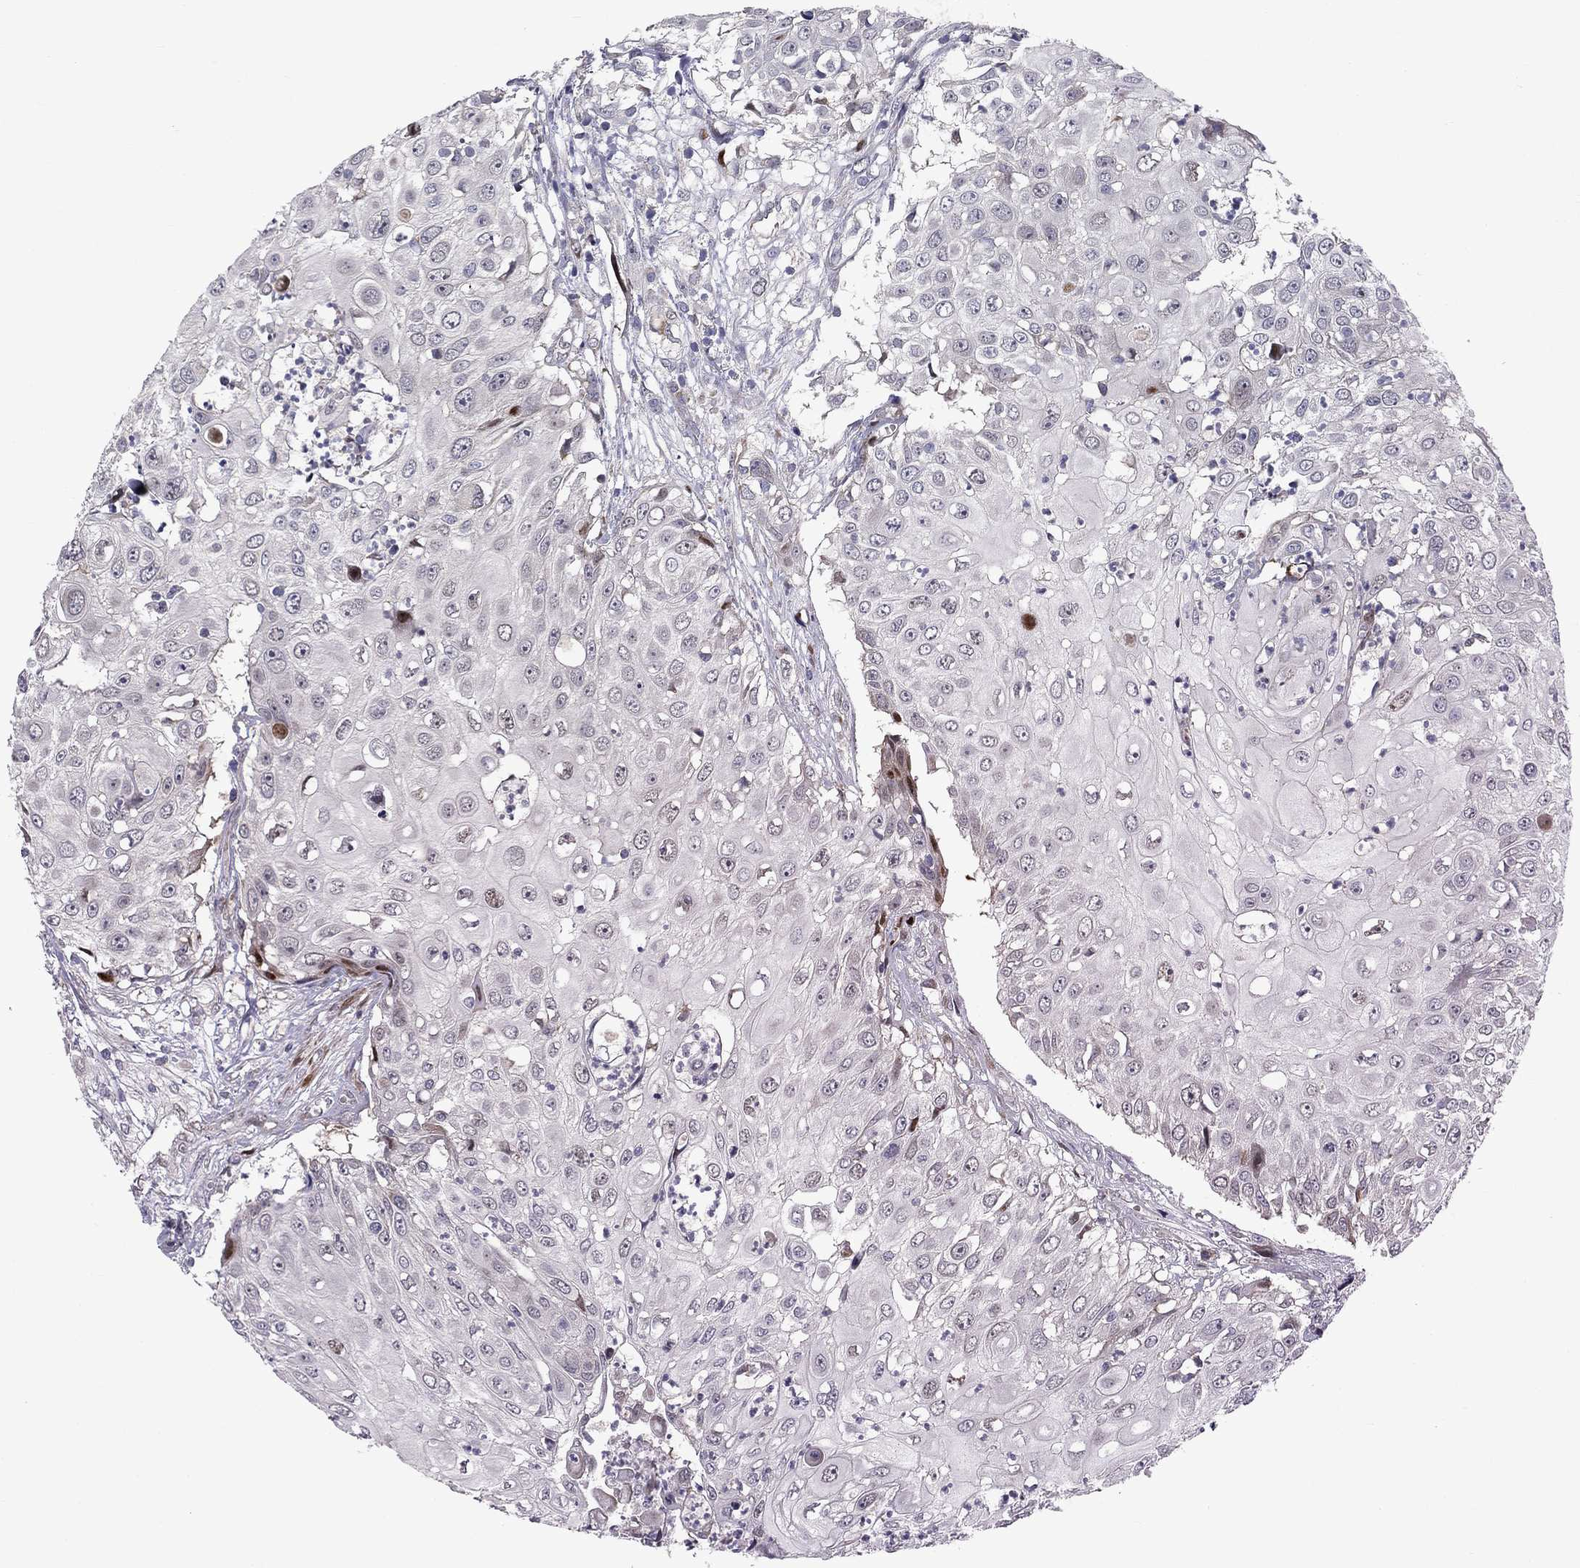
{"staining": {"intensity": "negative", "quantity": "none", "location": "none"}, "tissue": "urothelial cancer", "cell_type": "Tumor cells", "image_type": "cancer", "snomed": [{"axis": "morphology", "description": "Urothelial carcinoma, High grade"}, {"axis": "topography", "description": "Urinary bladder"}], "caption": "High magnification brightfield microscopy of urothelial cancer stained with DAB (3,3'-diaminobenzidine) (brown) and counterstained with hematoxylin (blue): tumor cells show no significant positivity.", "gene": "MIOS", "patient": {"sex": "female", "age": 79}}